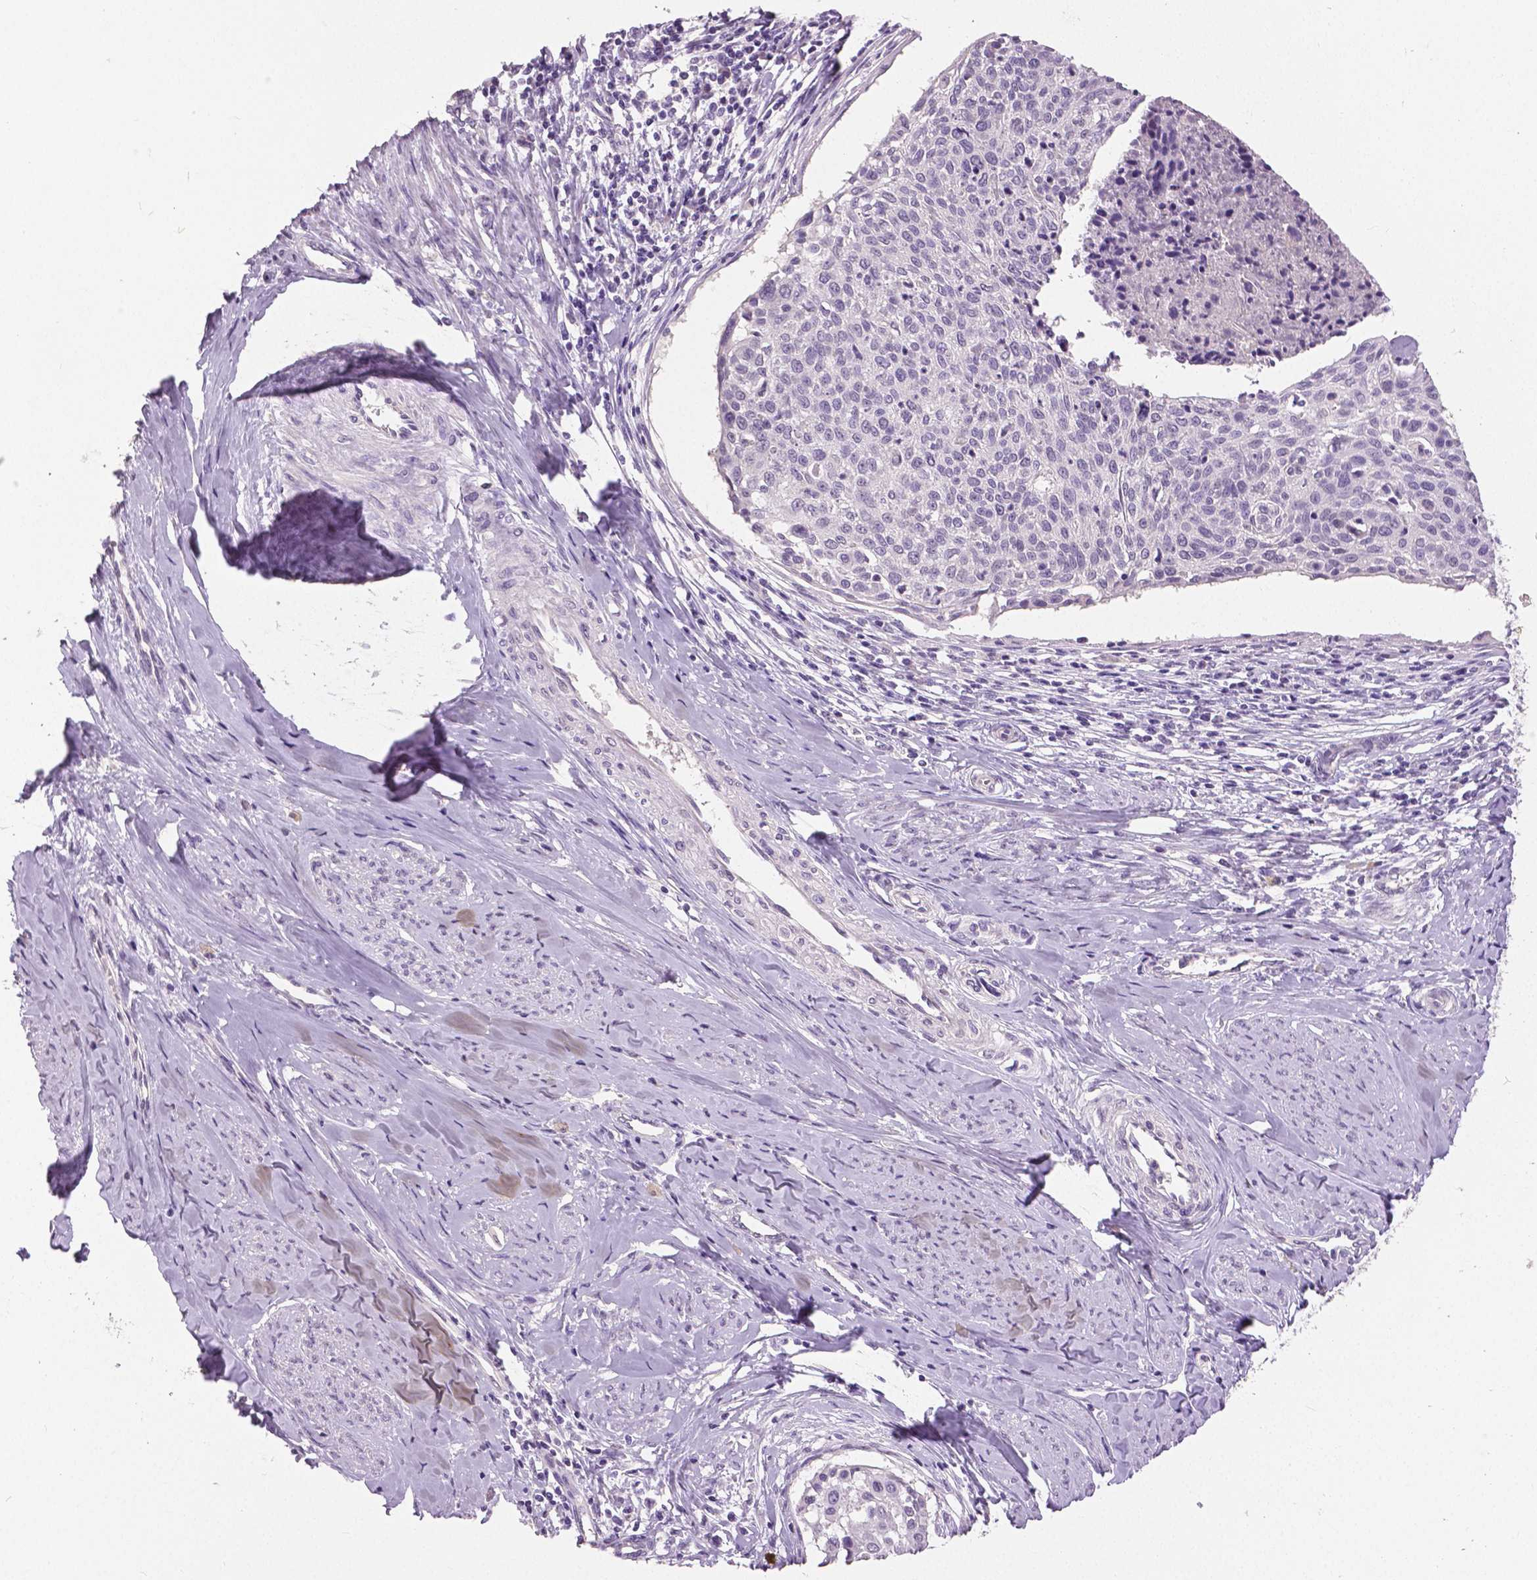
{"staining": {"intensity": "negative", "quantity": "none", "location": "none"}, "tissue": "cervical cancer", "cell_type": "Tumor cells", "image_type": "cancer", "snomed": [{"axis": "morphology", "description": "Squamous cell carcinoma, NOS"}, {"axis": "topography", "description": "Cervix"}], "caption": "Immunohistochemistry (IHC) of human cervical cancer demonstrates no staining in tumor cells.", "gene": "FOXA1", "patient": {"sex": "female", "age": 49}}